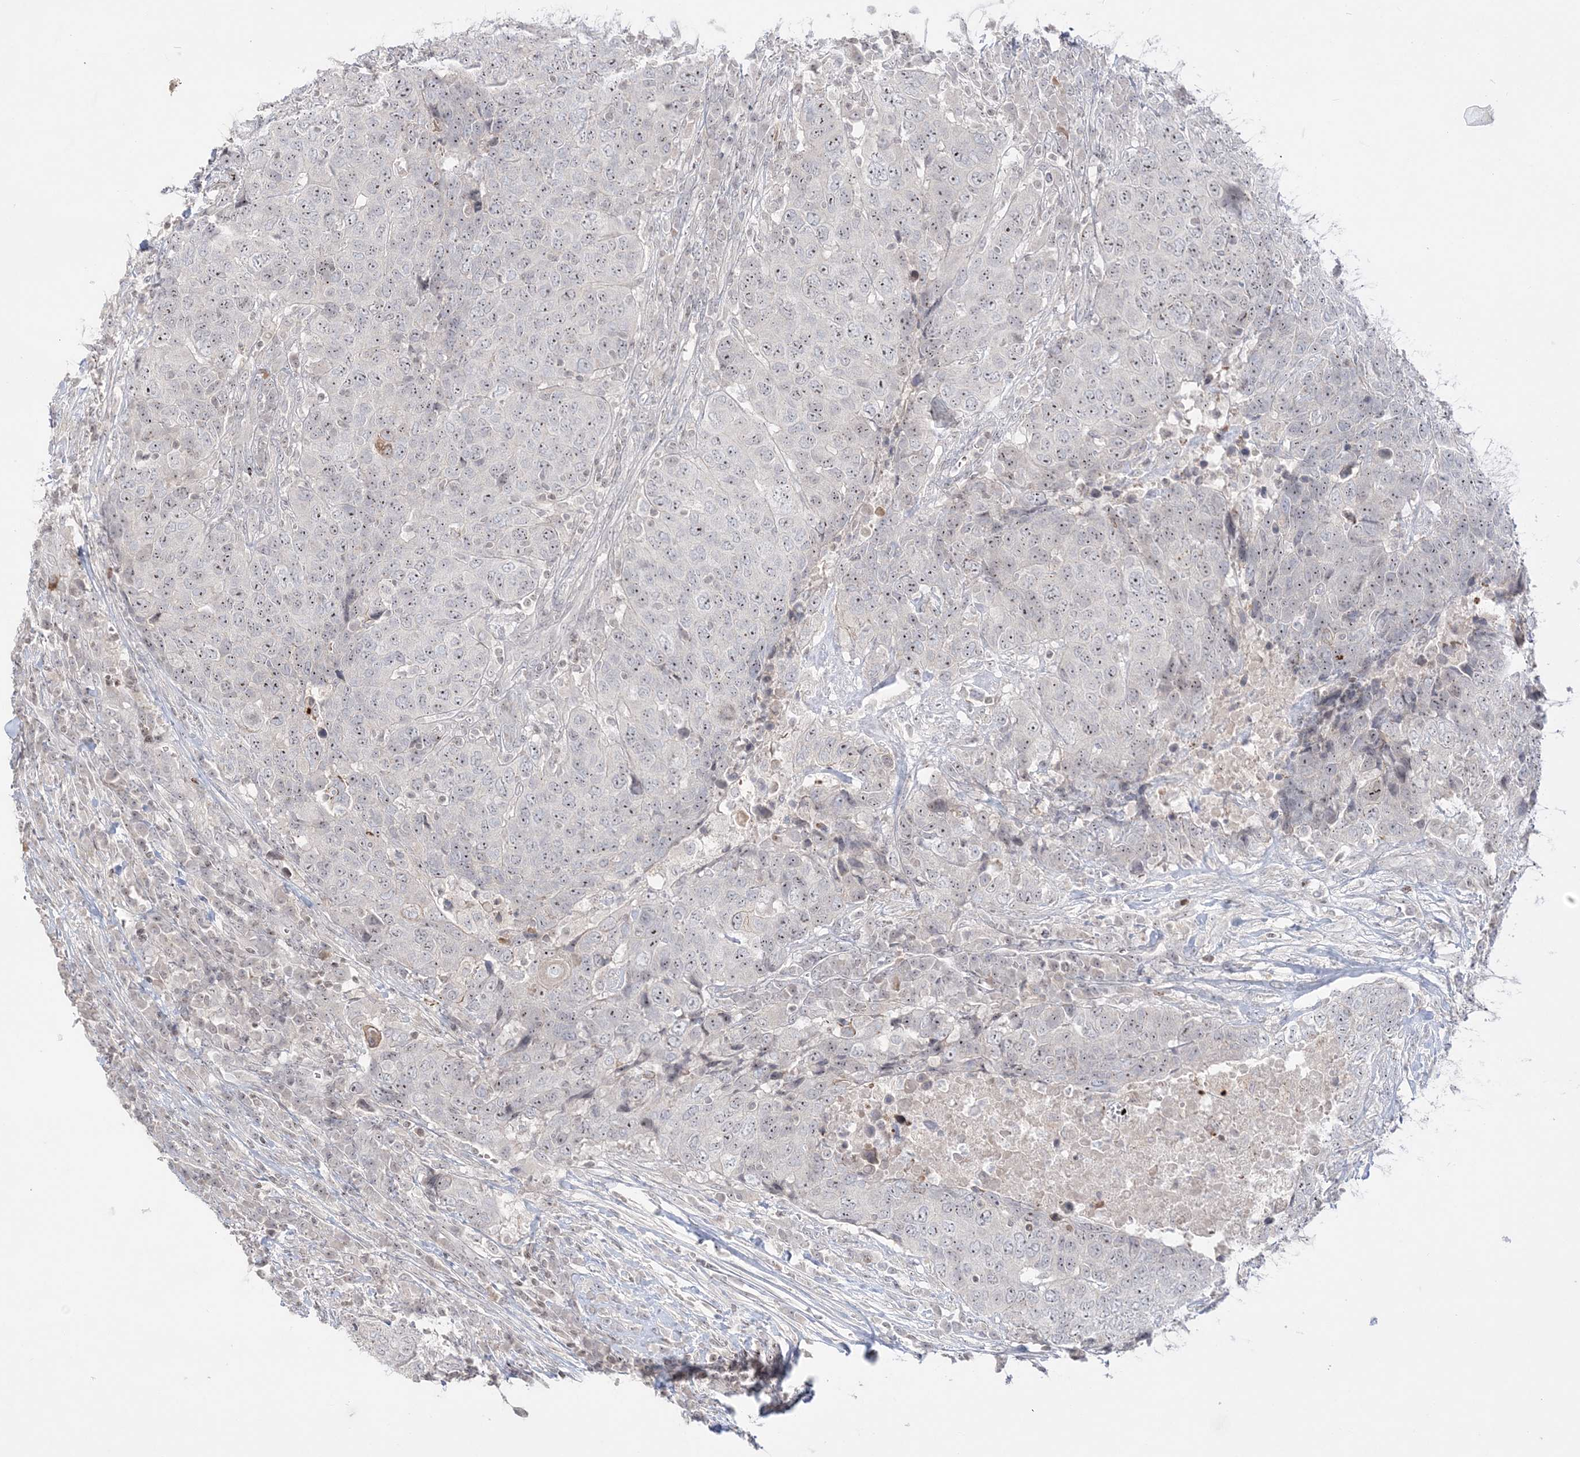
{"staining": {"intensity": "negative", "quantity": "none", "location": "none"}, "tissue": "head and neck cancer", "cell_type": "Tumor cells", "image_type": "cancer", "snomed": [{"axis": "morphology", "description": "Squamous cell carcinoma, NOS"}, {"axis": "topography", "description": "Head-Neck"}], "caption": "An image of human head and neck squamous cell carcinoma is negative for staining in tumor cells.", "gene": "SH3BP4", "patient": {"sex": "male", "age": 66}}